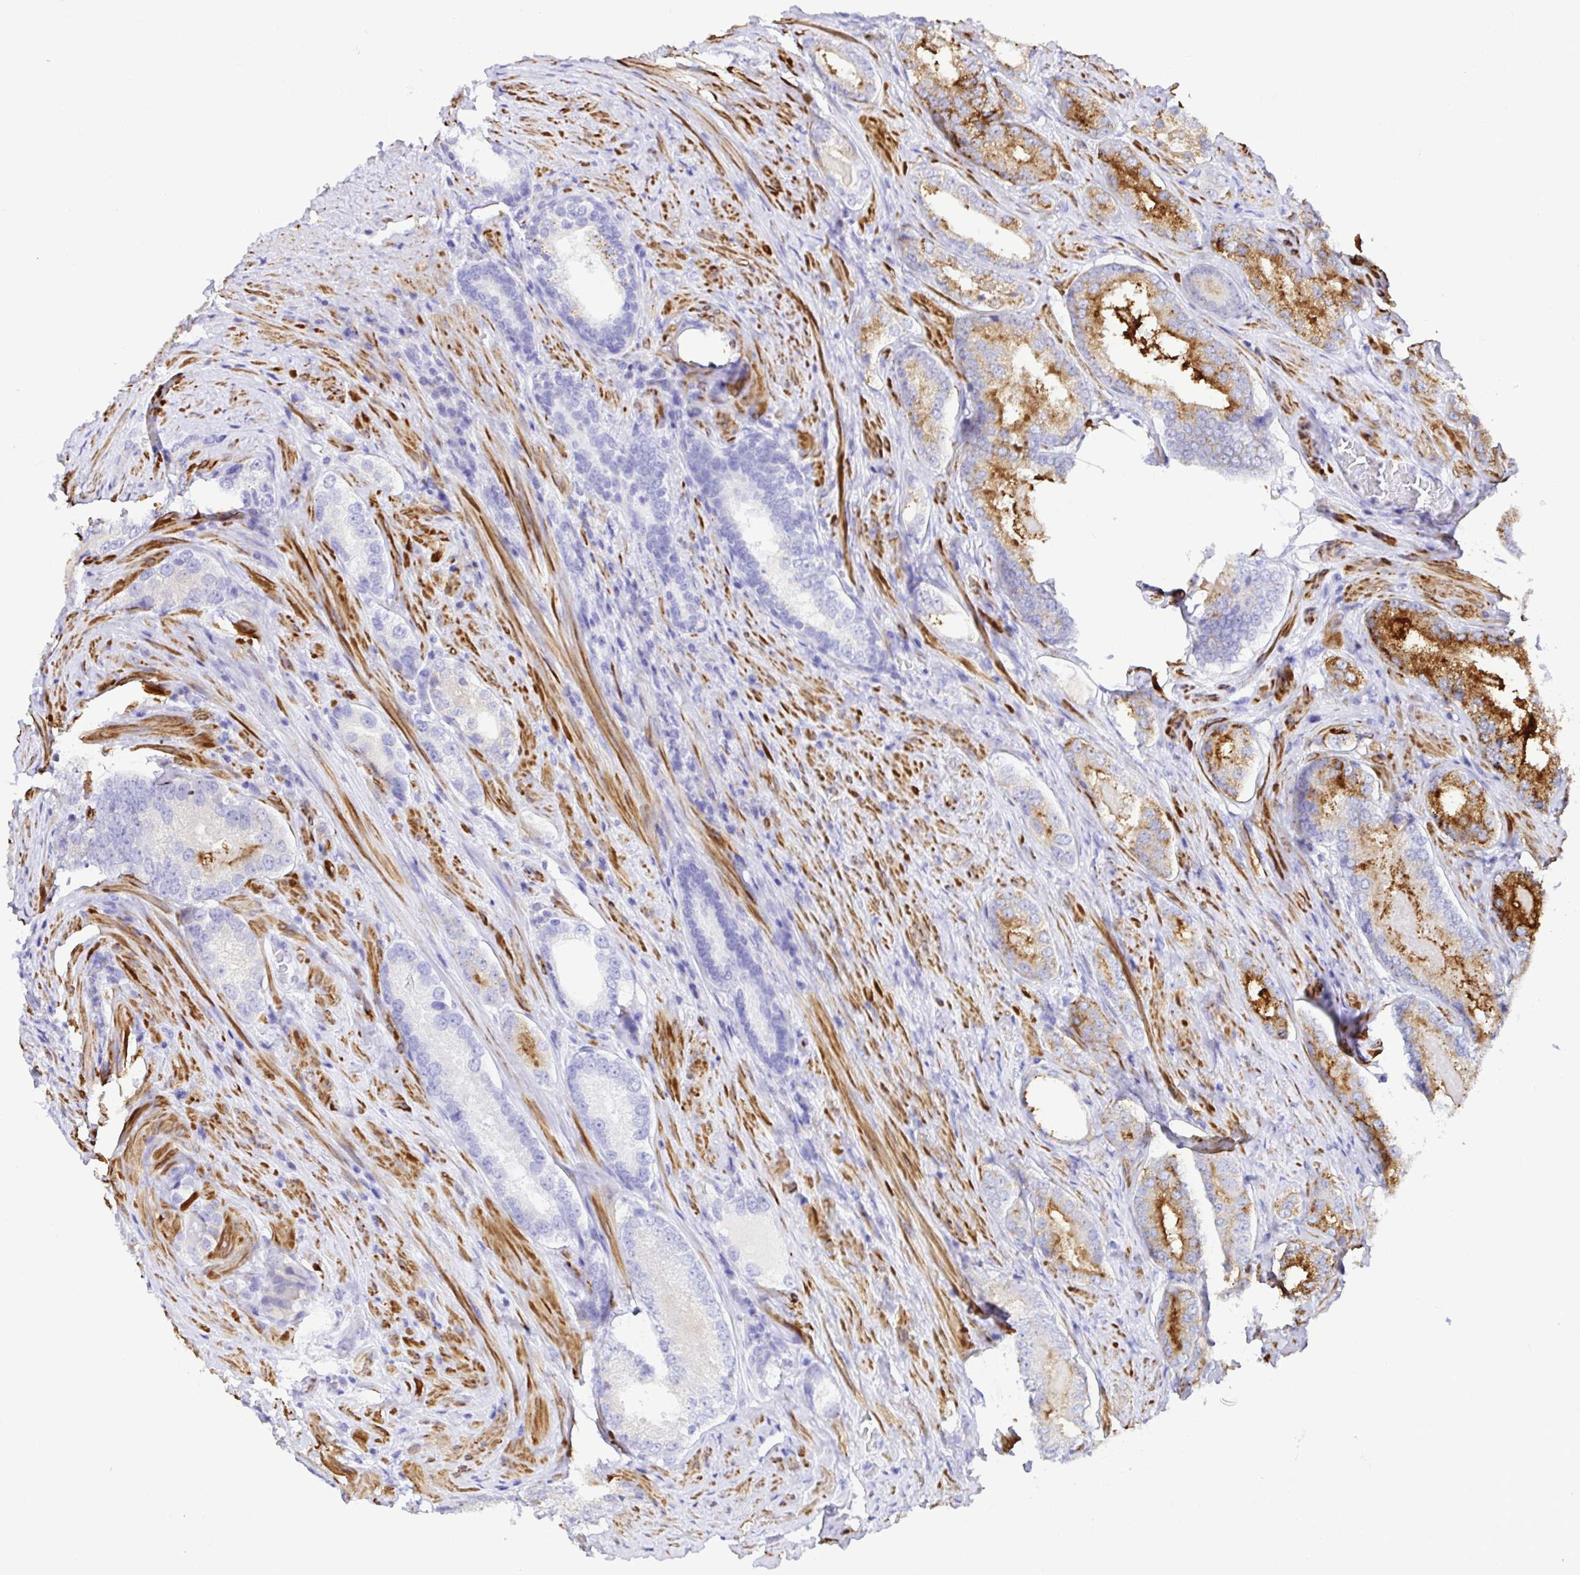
{"staining": {"intensity": "moderate", "quantity": "25%-75%", "location": "cytoplasmic/membranous"}, "tissue": "prostate cancer", "cell_type": "Tumor cells", "image_type": "cancer", "snomed": [{"axis": "morphology", "description": "Adenocarcinoma, NOS"}, {"axis": "morphology", "description": "Adenocarcinoma, Low grade"}, {"axis": "topography", "description": "Prostate"}], "caption": "Immunohistochemistry (DAB (3,3'-diaminobenzidine)) staining of prostate adenocarcinoma (low-grade) shows moderate cytoplasmic/membranous protein expression in about 25%-75% of tumor cells. (DAB IHC, brown staining for protein, blue staining for nuclei).", "gene": "BACE2", "patient": {"sex": "male", "age": 68}}